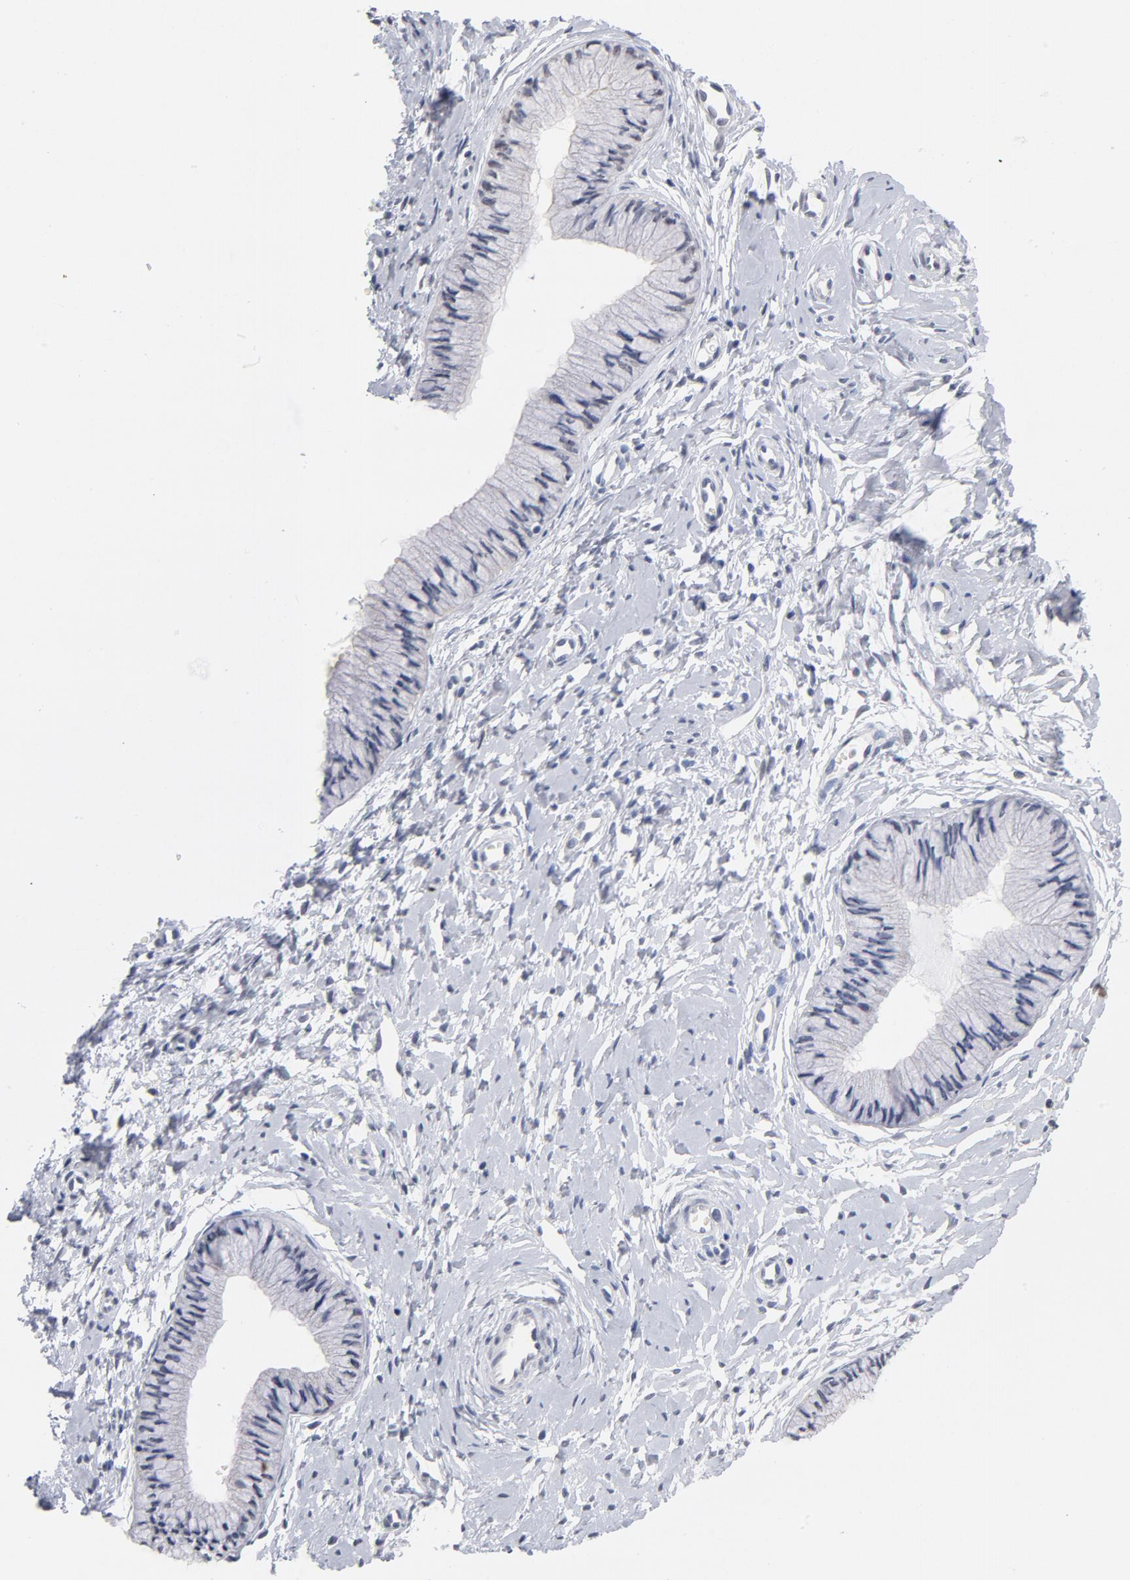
{"staining": {"intensity": "weak", "quantity": "<25%", "location": "nuclear"}, "tissue": "cervix", "cell_type": "Glandular cells", "image_type": "normal", "snomed": [{"axis": "morphology", "description": "Normal tissue, NOS"}, {"axis": "topography", "description": "Cervix"}], "caption": "Glandular cells show no significant staining in benign cervix.", "gene": "RBM3", "patient": {"sex": "female", "age": 46}}